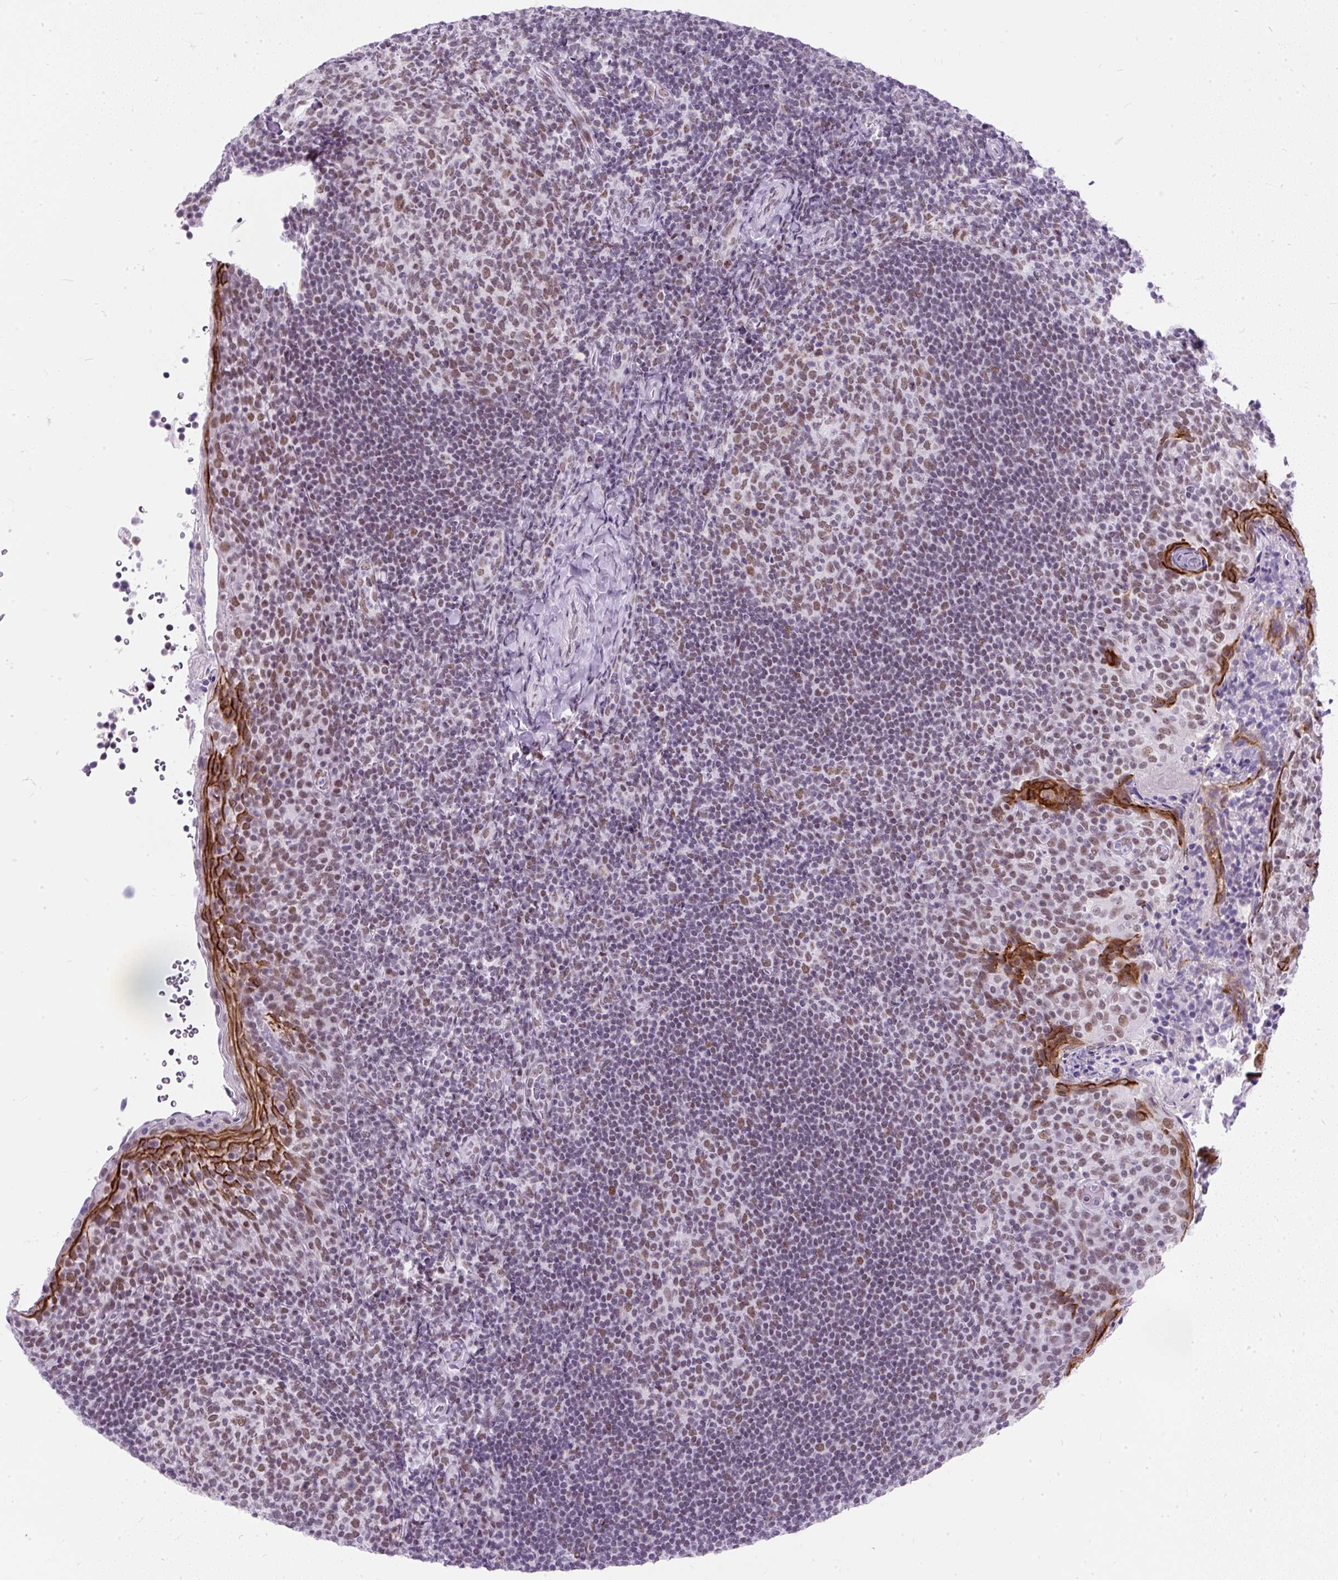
{"staining": {"intensity": "moderate", "quantity": "25%-75%", "location": "nuclear"}, "tissue": "tonsil", "cell_type": "Germinal center cells", "image_type": "normal", "snomed": [{"axis": "morphology", "description": "Normal tissue, NOS"}, {"axis": "topography", "description": "Tonsil"}], "caption": "Immunohistochemical staining of normal human tonsil exhibits moderate nuclear protein positivity in approximately 25%-75% of germinal center cells.", "gene": "PLCXD2", "patient": {"sex": "female", "age": 10}}